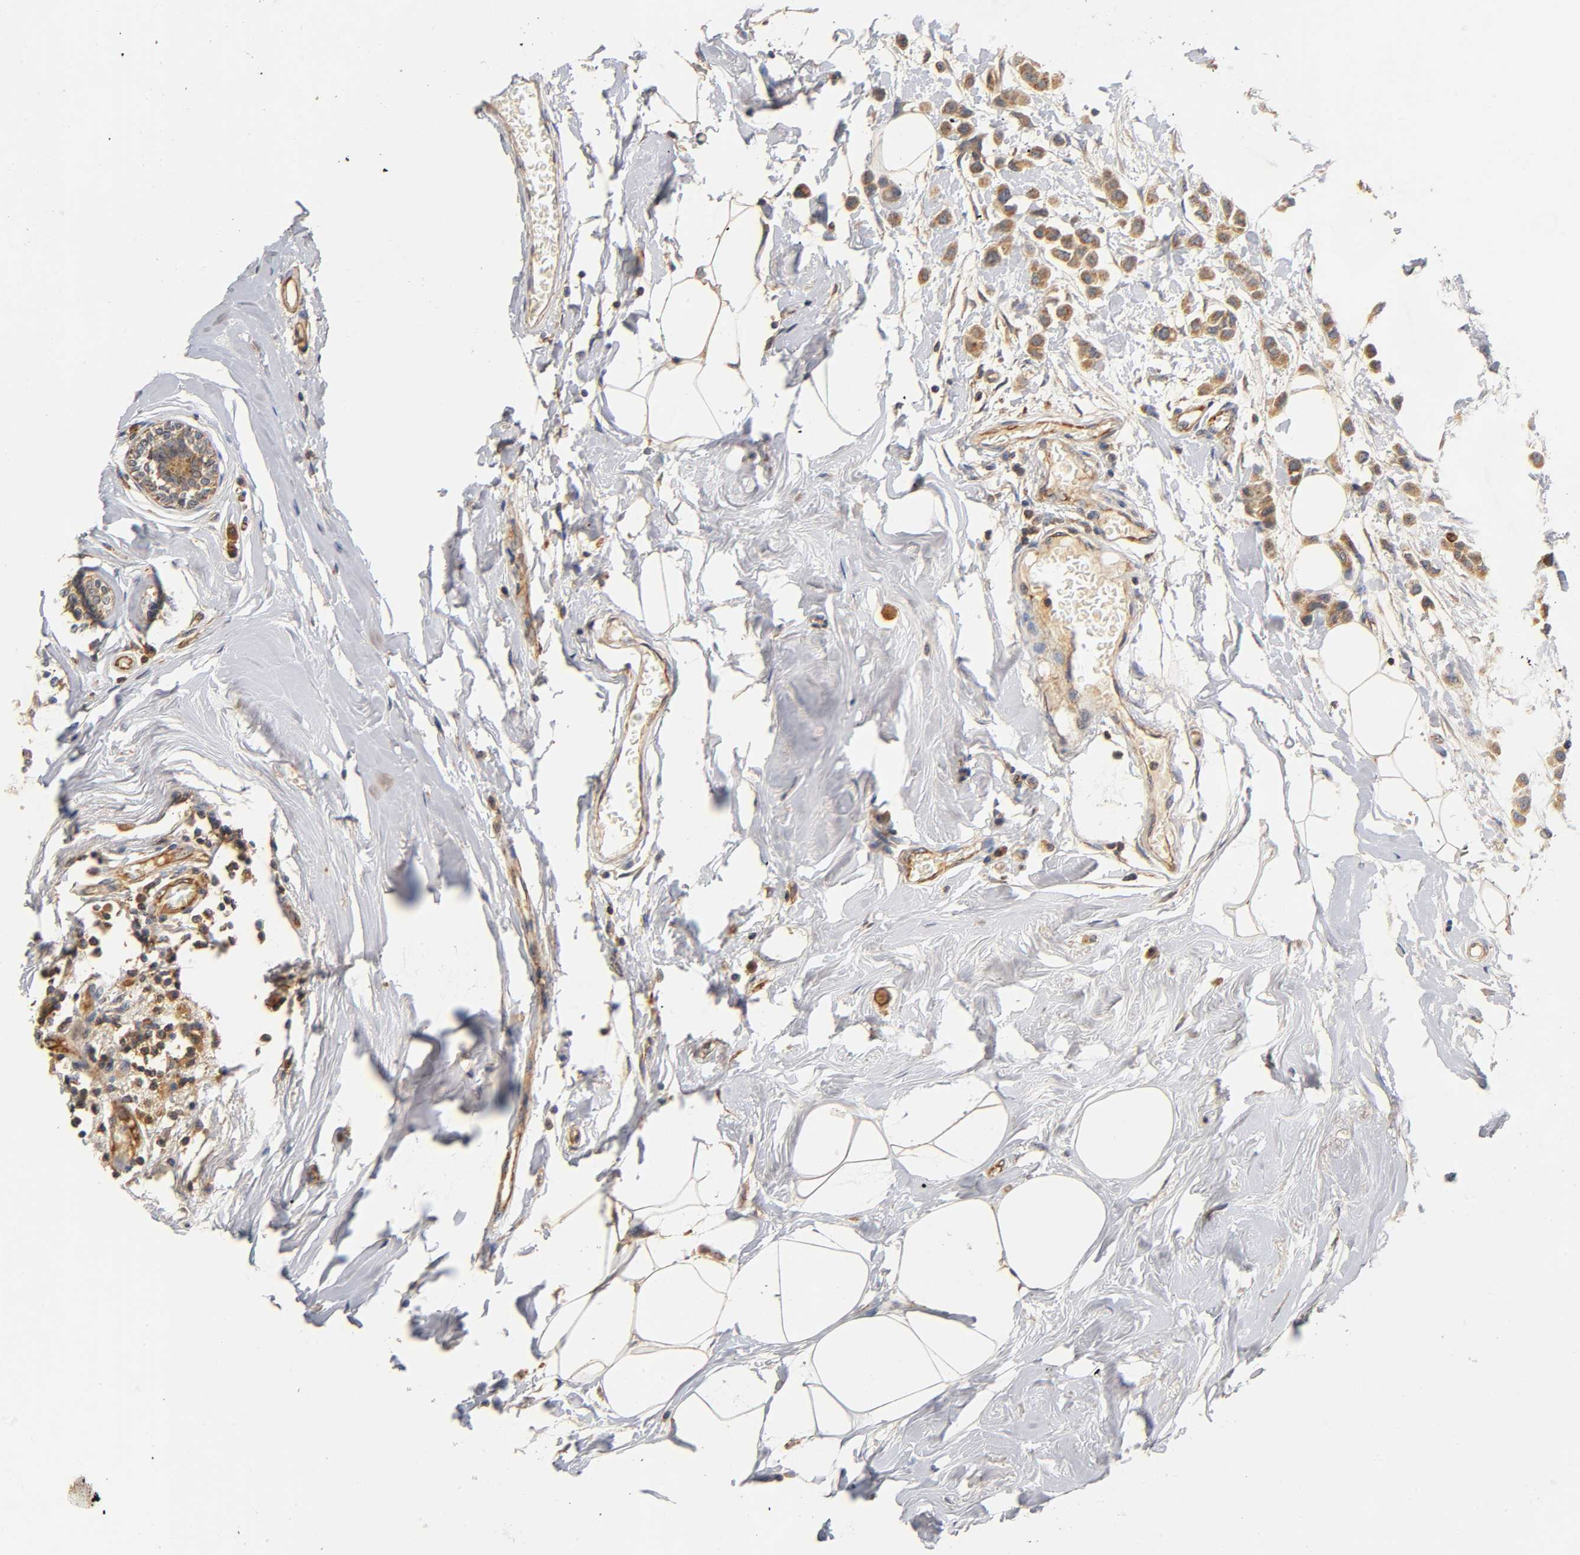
{"staining": {"intensity": "moderate", "quantity": ">75%", "location": "cytoplasmic/membranous"}, "tissue": "breast cancer", "cell_type": "Tumor cells", "image_type": "cancer", "snomed": [{"axis": "morphology", "description": "Lobular carcinoma"}, {"axis": "topography", "description": "Breast"}], "caption": "Human breast cancer stained with a protein marker displays moderate staining in tumor cells.", "gene": "SCAP", "patient": {"sex": "female", "age": 51}}